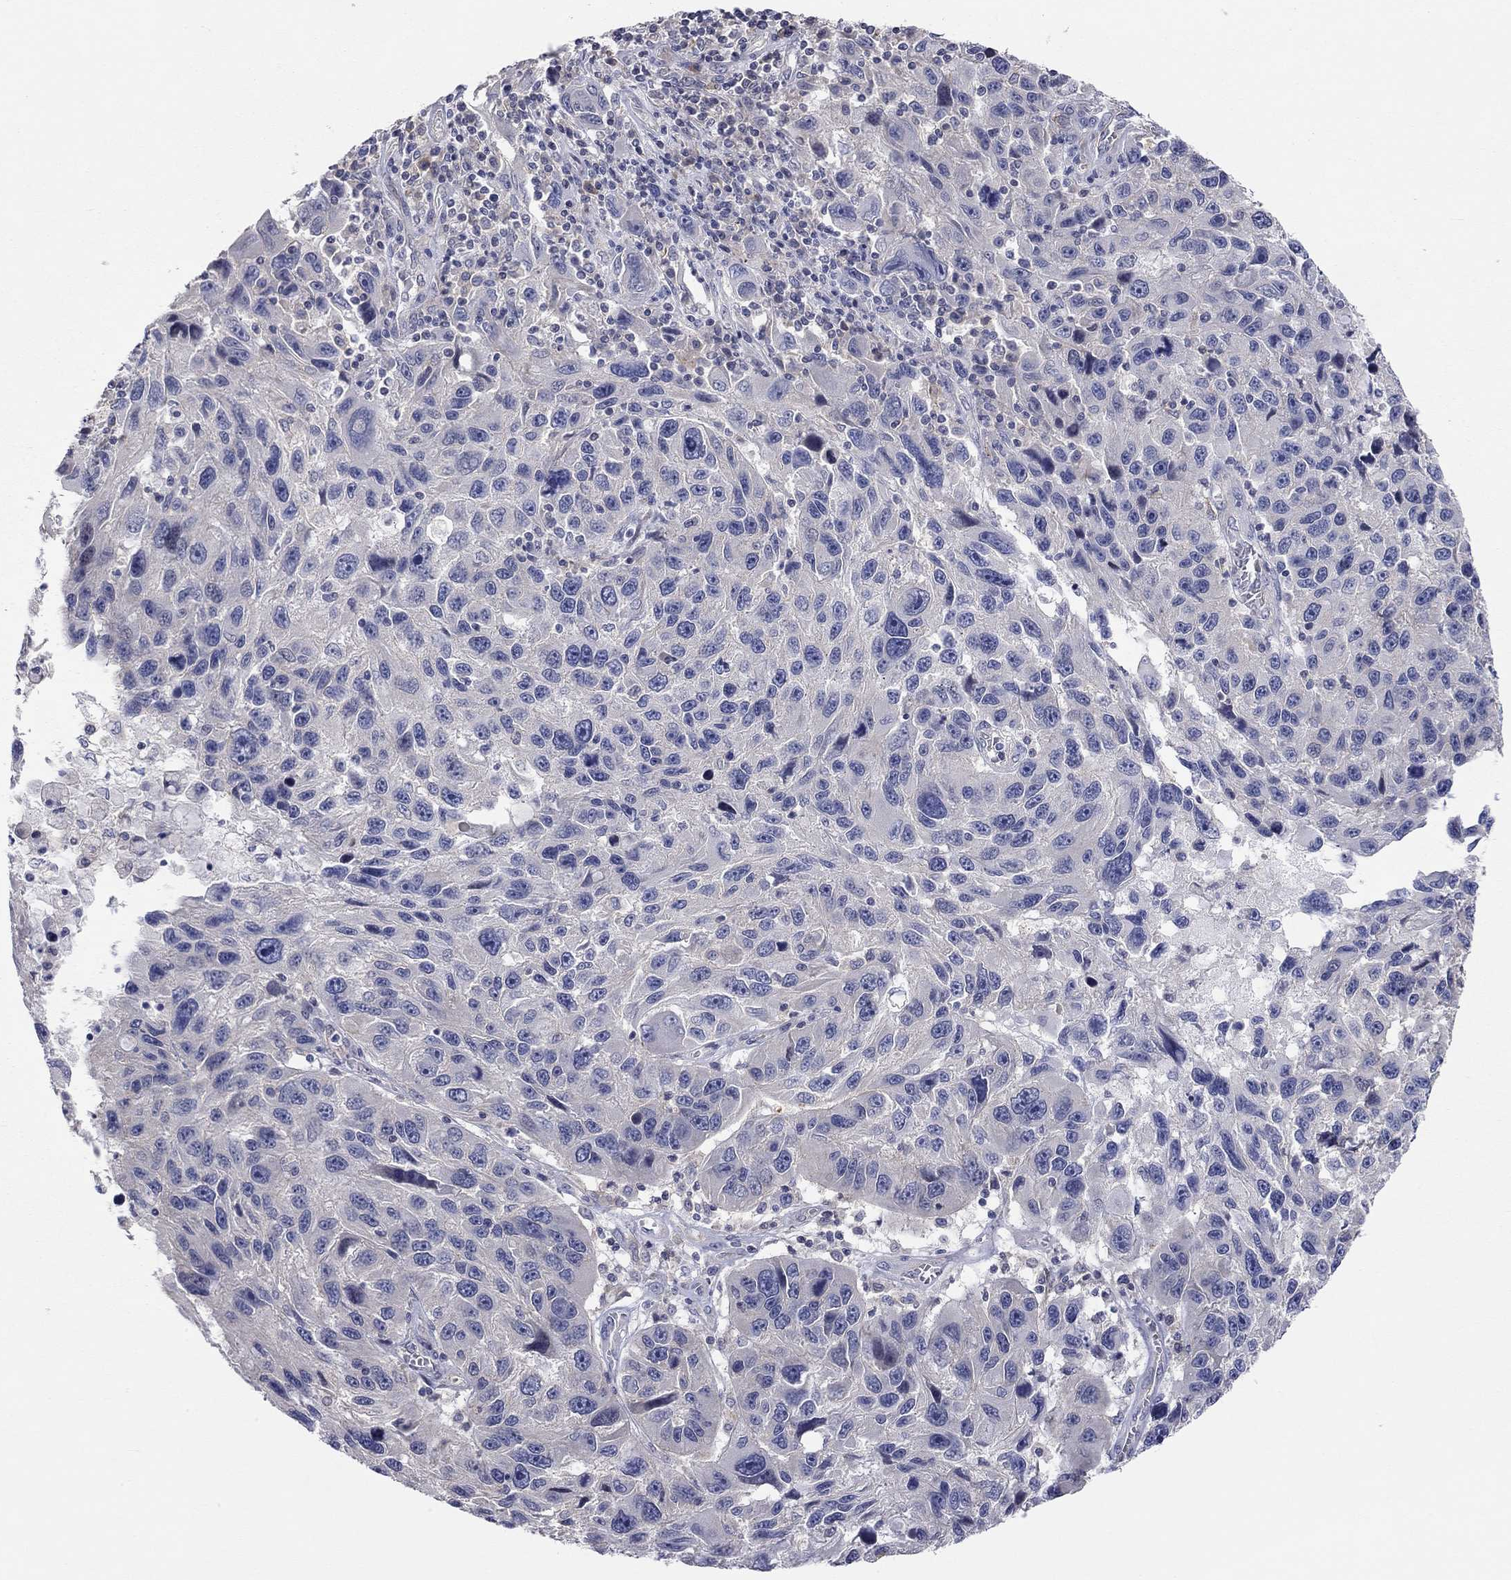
{"staining": {"intensity": "negative", "quantity": "none", "location": "none"}, "tissue": "melanoma", "cell_type": "Tumor cells", "image_type": "cancer", "snomed": [{"axis": "morphology", "description": "Malignant melanoma, NOS"}, {"axis": "topography", "description": "Skin"}], "caption": "Malignant melanoma was stained to show a protein in brown. There is no significant expression in tumor cells.", "gene": "PCDHGA10", "patient": {"sex": "male", "age": 53}}